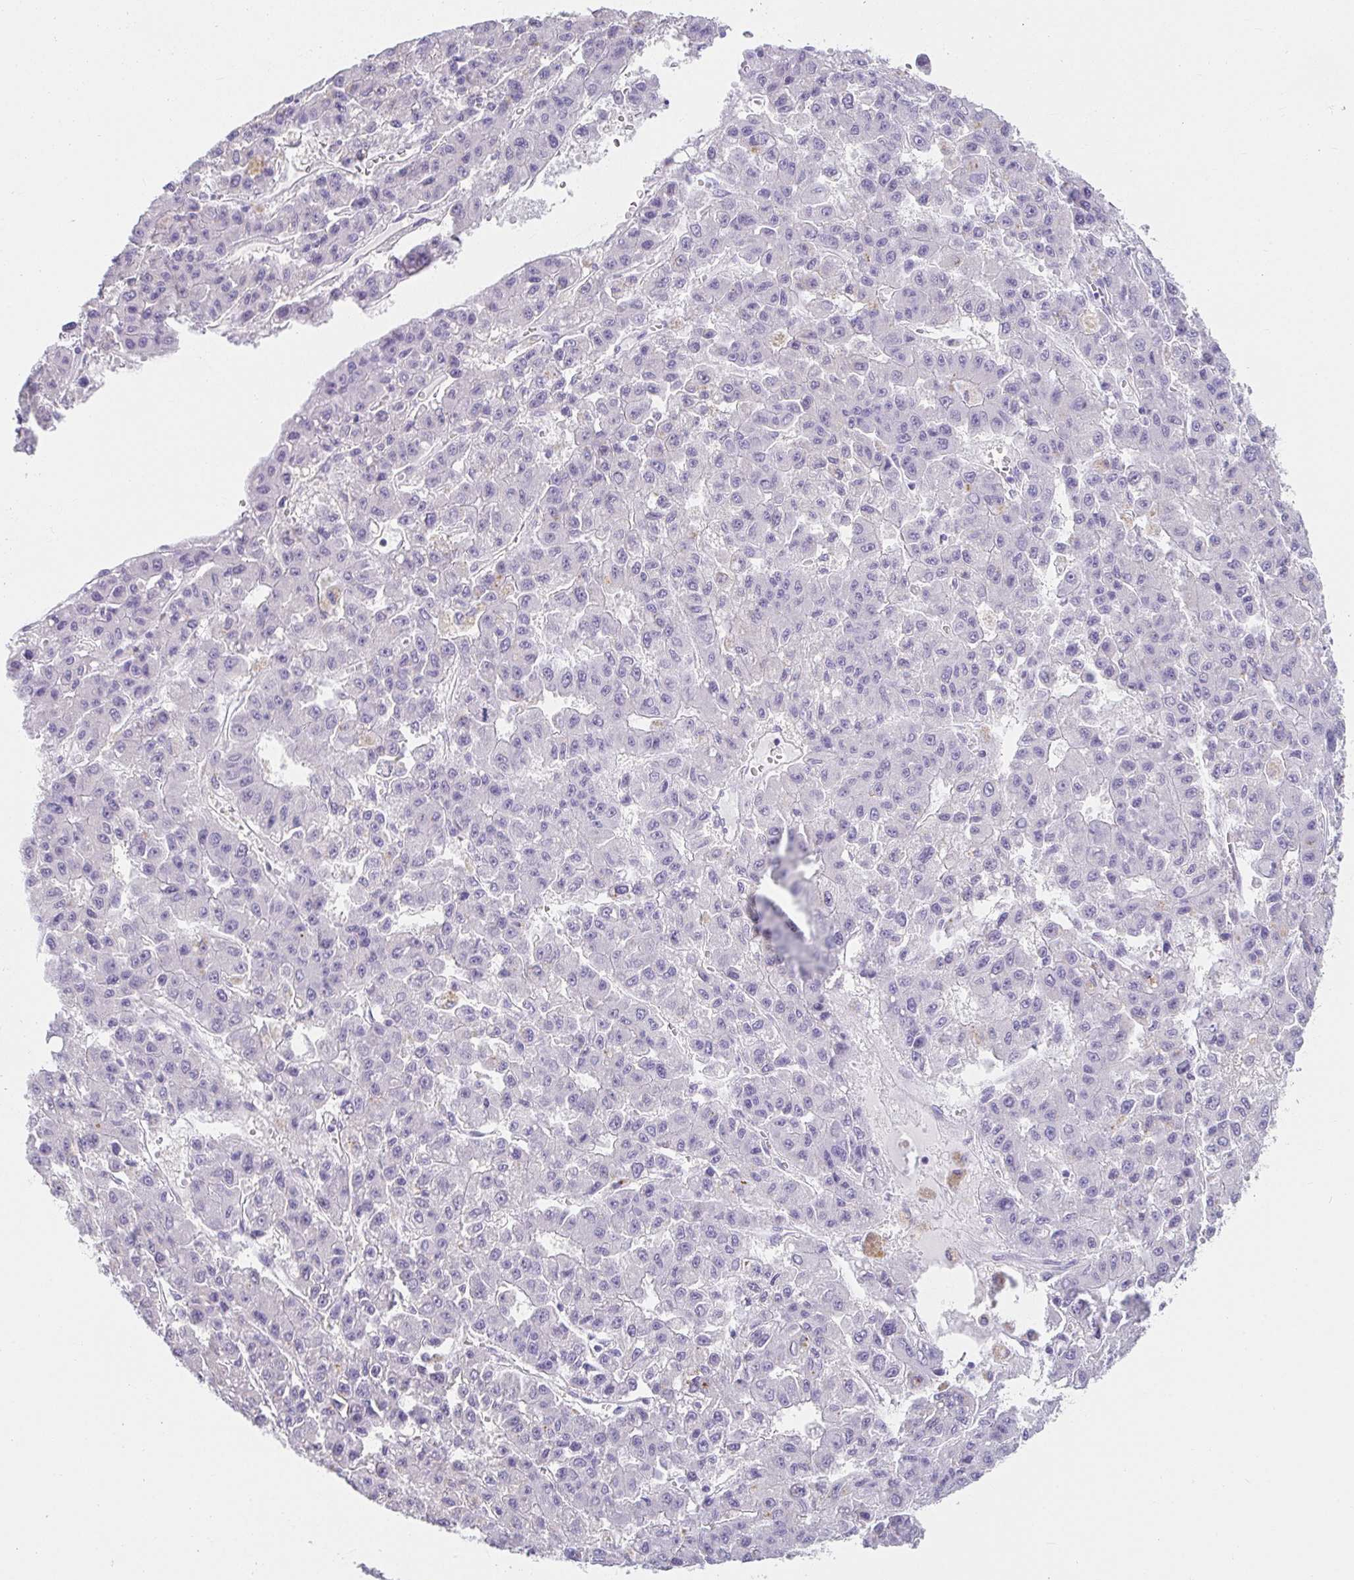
{"staining": {"intensity": "negative", "quantity": "none", "location": "none"}, "tissue": "liver cancer", "cell_type": "Tumor cells", "image_type": "cancer", "snomed": [{"axis": "morphology", "description": "Carcinoma, Hepatocellular, NOS"}, {"axis": "topography", "description": "Liver"}], "caption": "There is no significant expression in tumor cells of liver cancer (hepatocellular carcinoma). The staining was performed using DAB to visualize the protein expression in brown, while the nuclei were stained in blue with hematoxylin (Magnification: 20x).", "gene": "VGLL1", "patient": {"sex": "male", "age": 70}}